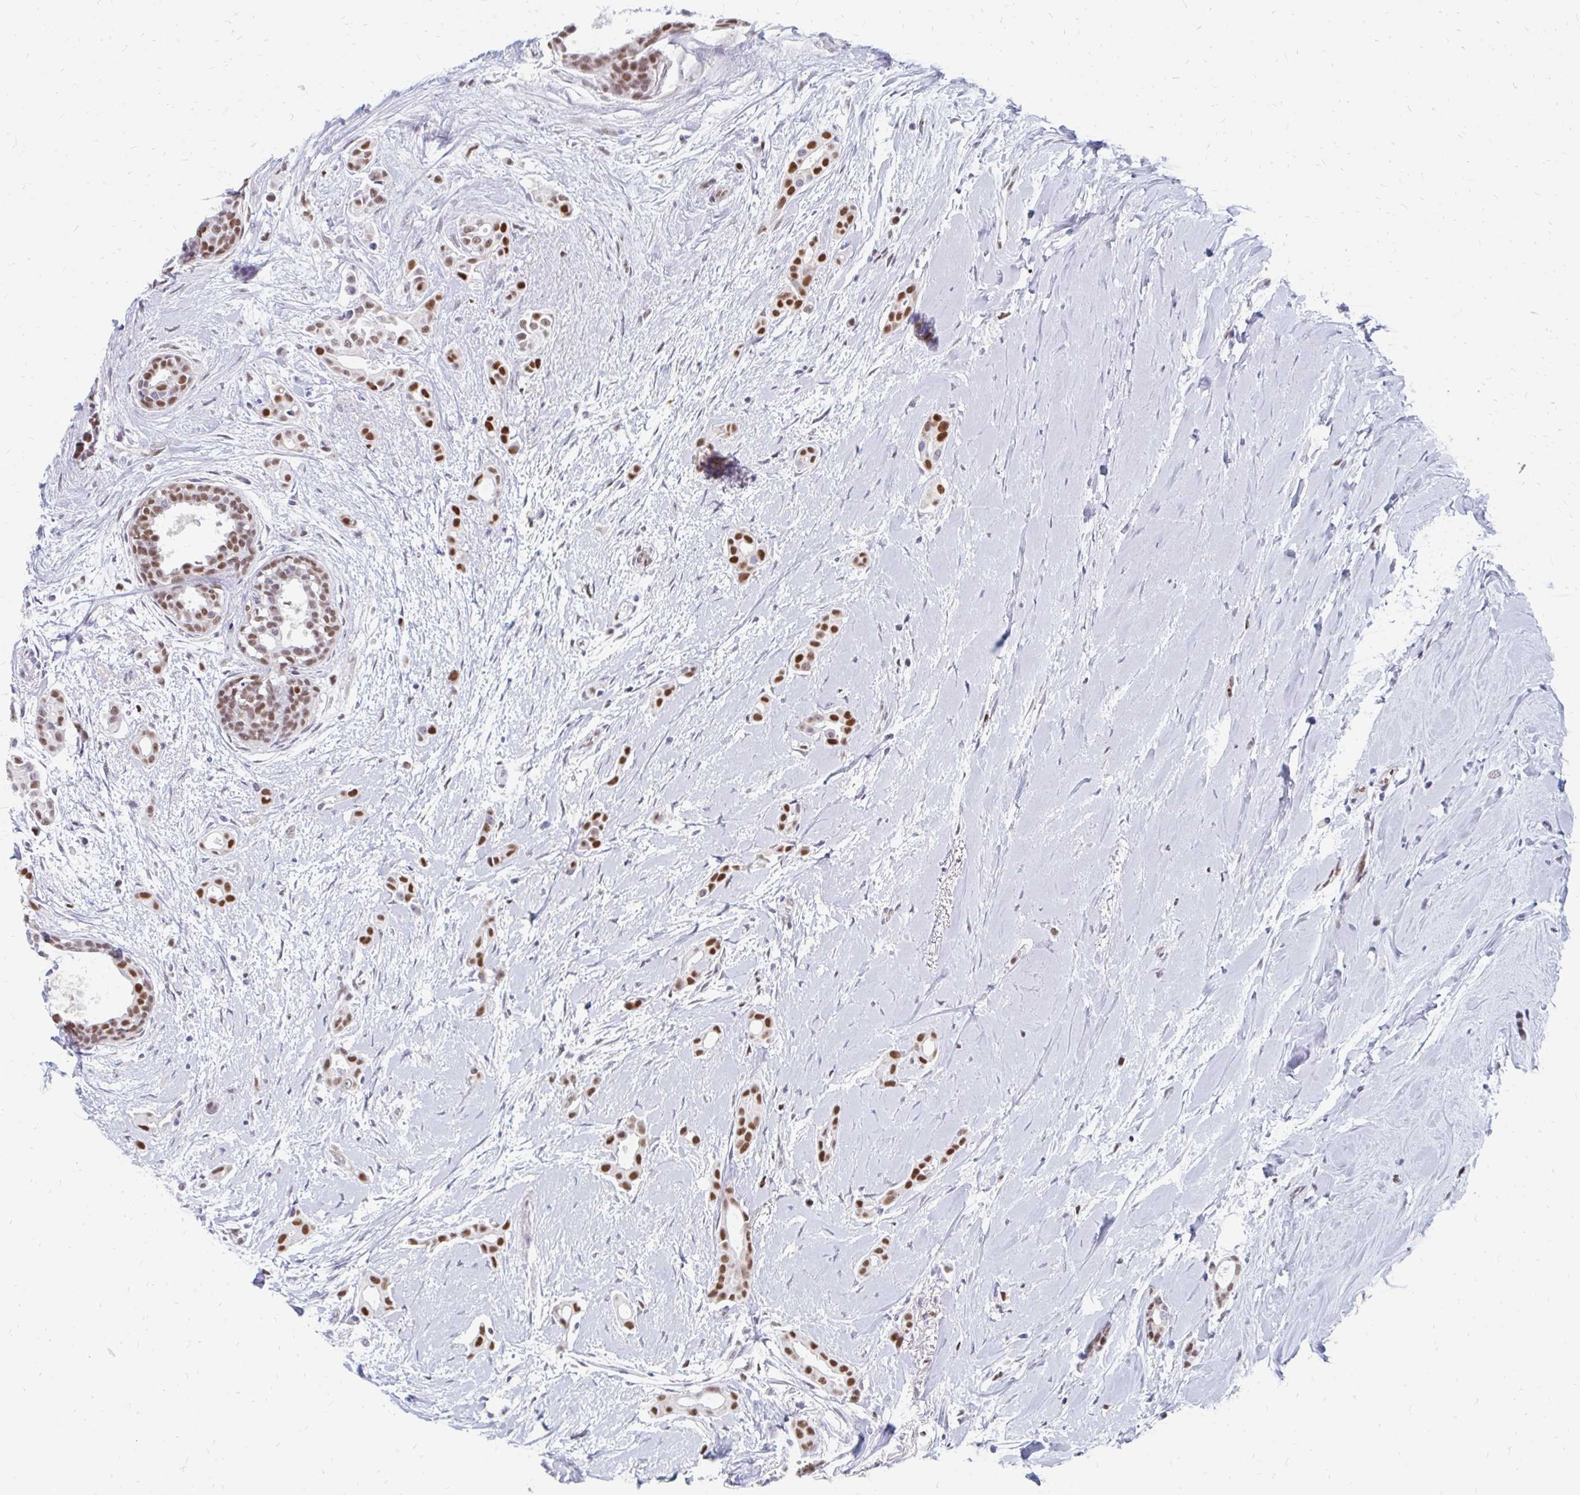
{"staining": {"intensity": "moderate", "quantity": ">75%", "location": "nuclear"}, "tissue": "breast cancer", "cell_type": "Tumor cells", "image_type": "cancer", "snomed": [{"axis": "morphology", "description": "Duct carcinoma"}, {"axis": "topography", "description": "Breast"}], "caption": "High-power microscopy captured an IHC image of infiltrating ductal carcinoma (breast), revealing moderate nuclear expression in approximately >75% of tumor cells.", "gene": "PLK3", "patient": {"sex": "female", "age": 64}}